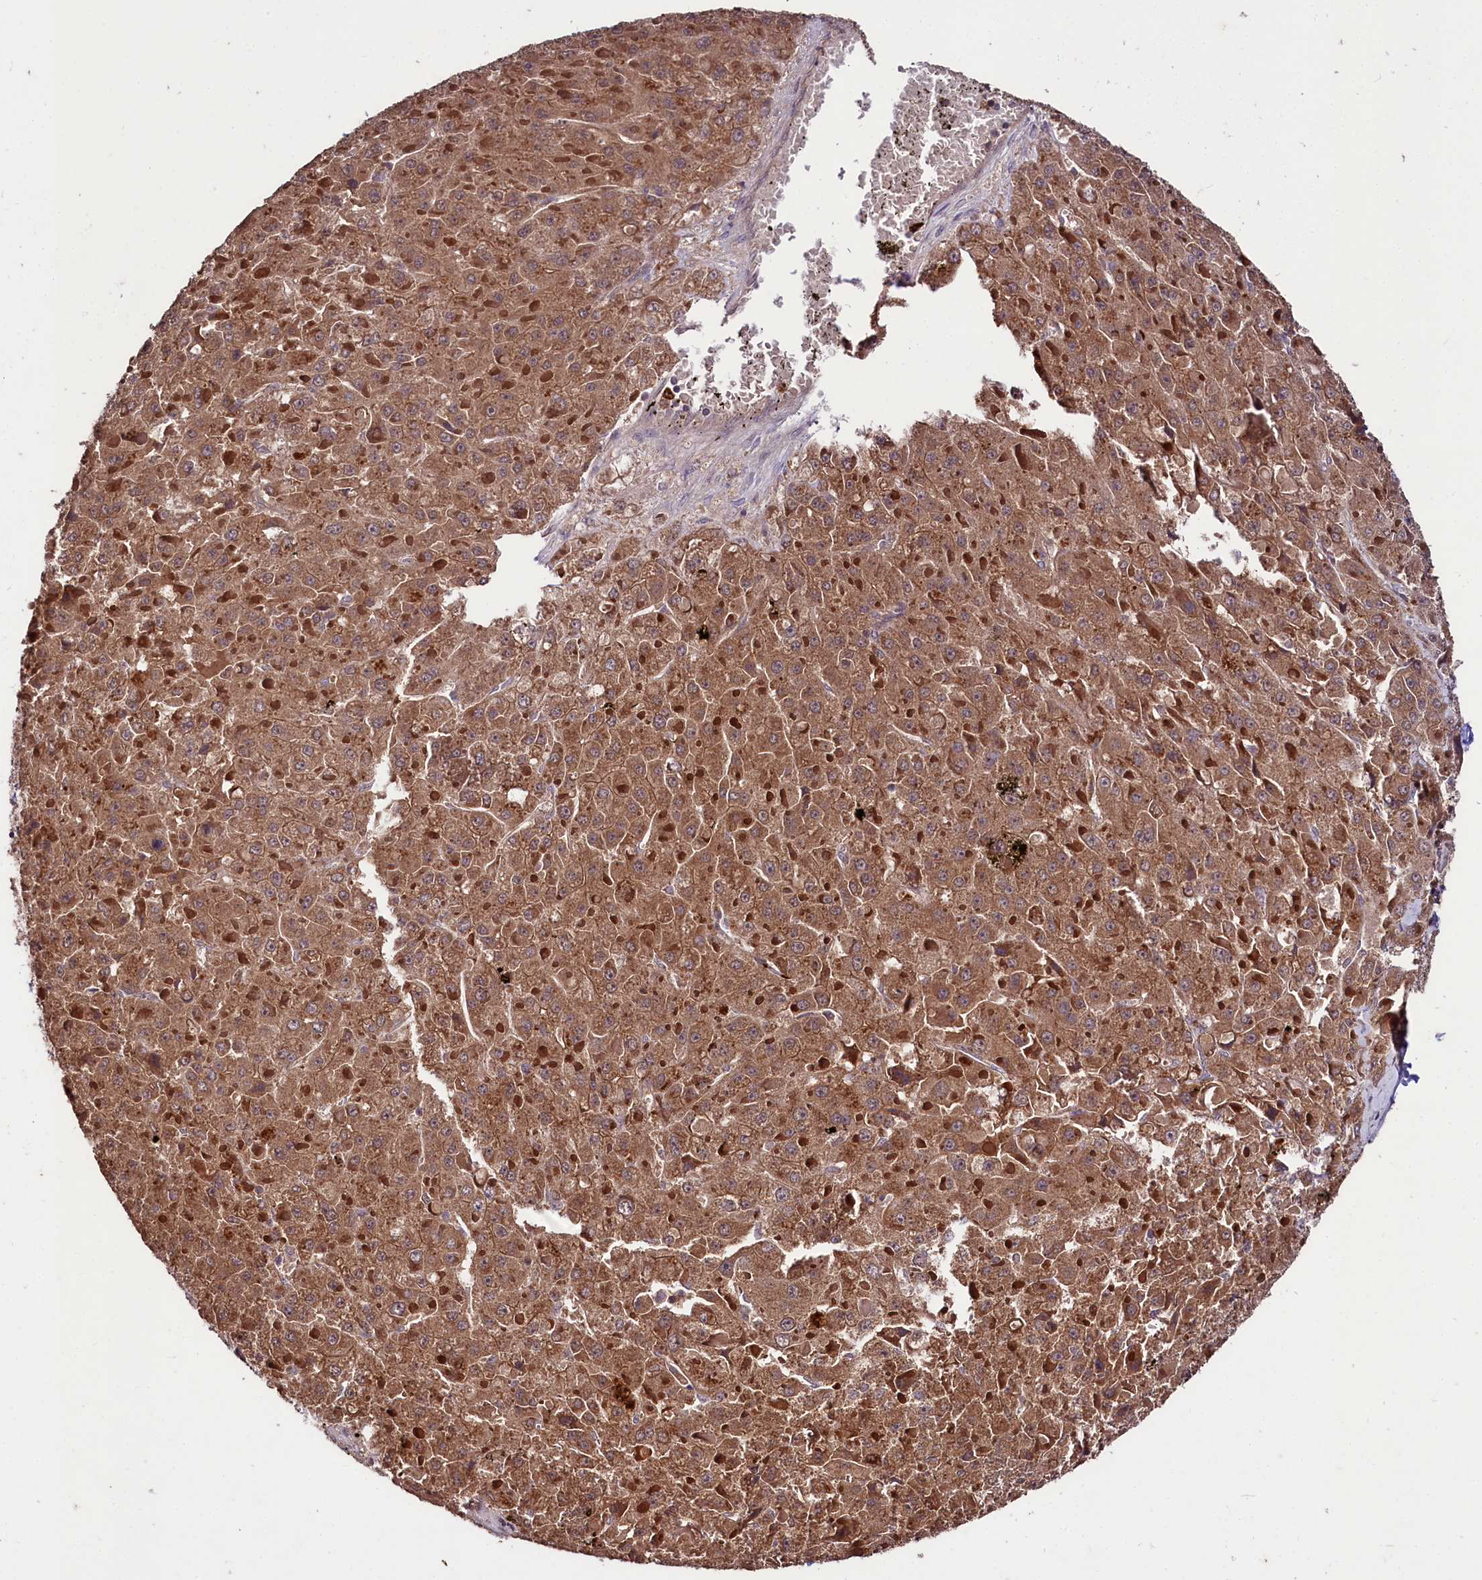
{"staining": {"intensity": "moderate", "quantity": ">75%", "location": "cytoplasmic/membranous"}, "tissue": "liver cancer", "cell_type": "Tumor cells", "image_type": "cancer", "snomed": [{"axis": "morphology", "description": "Carcinoma, Hepatocellular, NOS"}, {"axis": "topography", "description": "Liver"}], "caption": "IHC micrograph of liver hepatocellular carcinoma stained for a protein (brown), which demonstrates medium levels of moderate cytoplasmic/membranous expression in about >75% of tumor cells.", "gene": "KLRB1", "patient": {"sex": "female", "age": 73}}